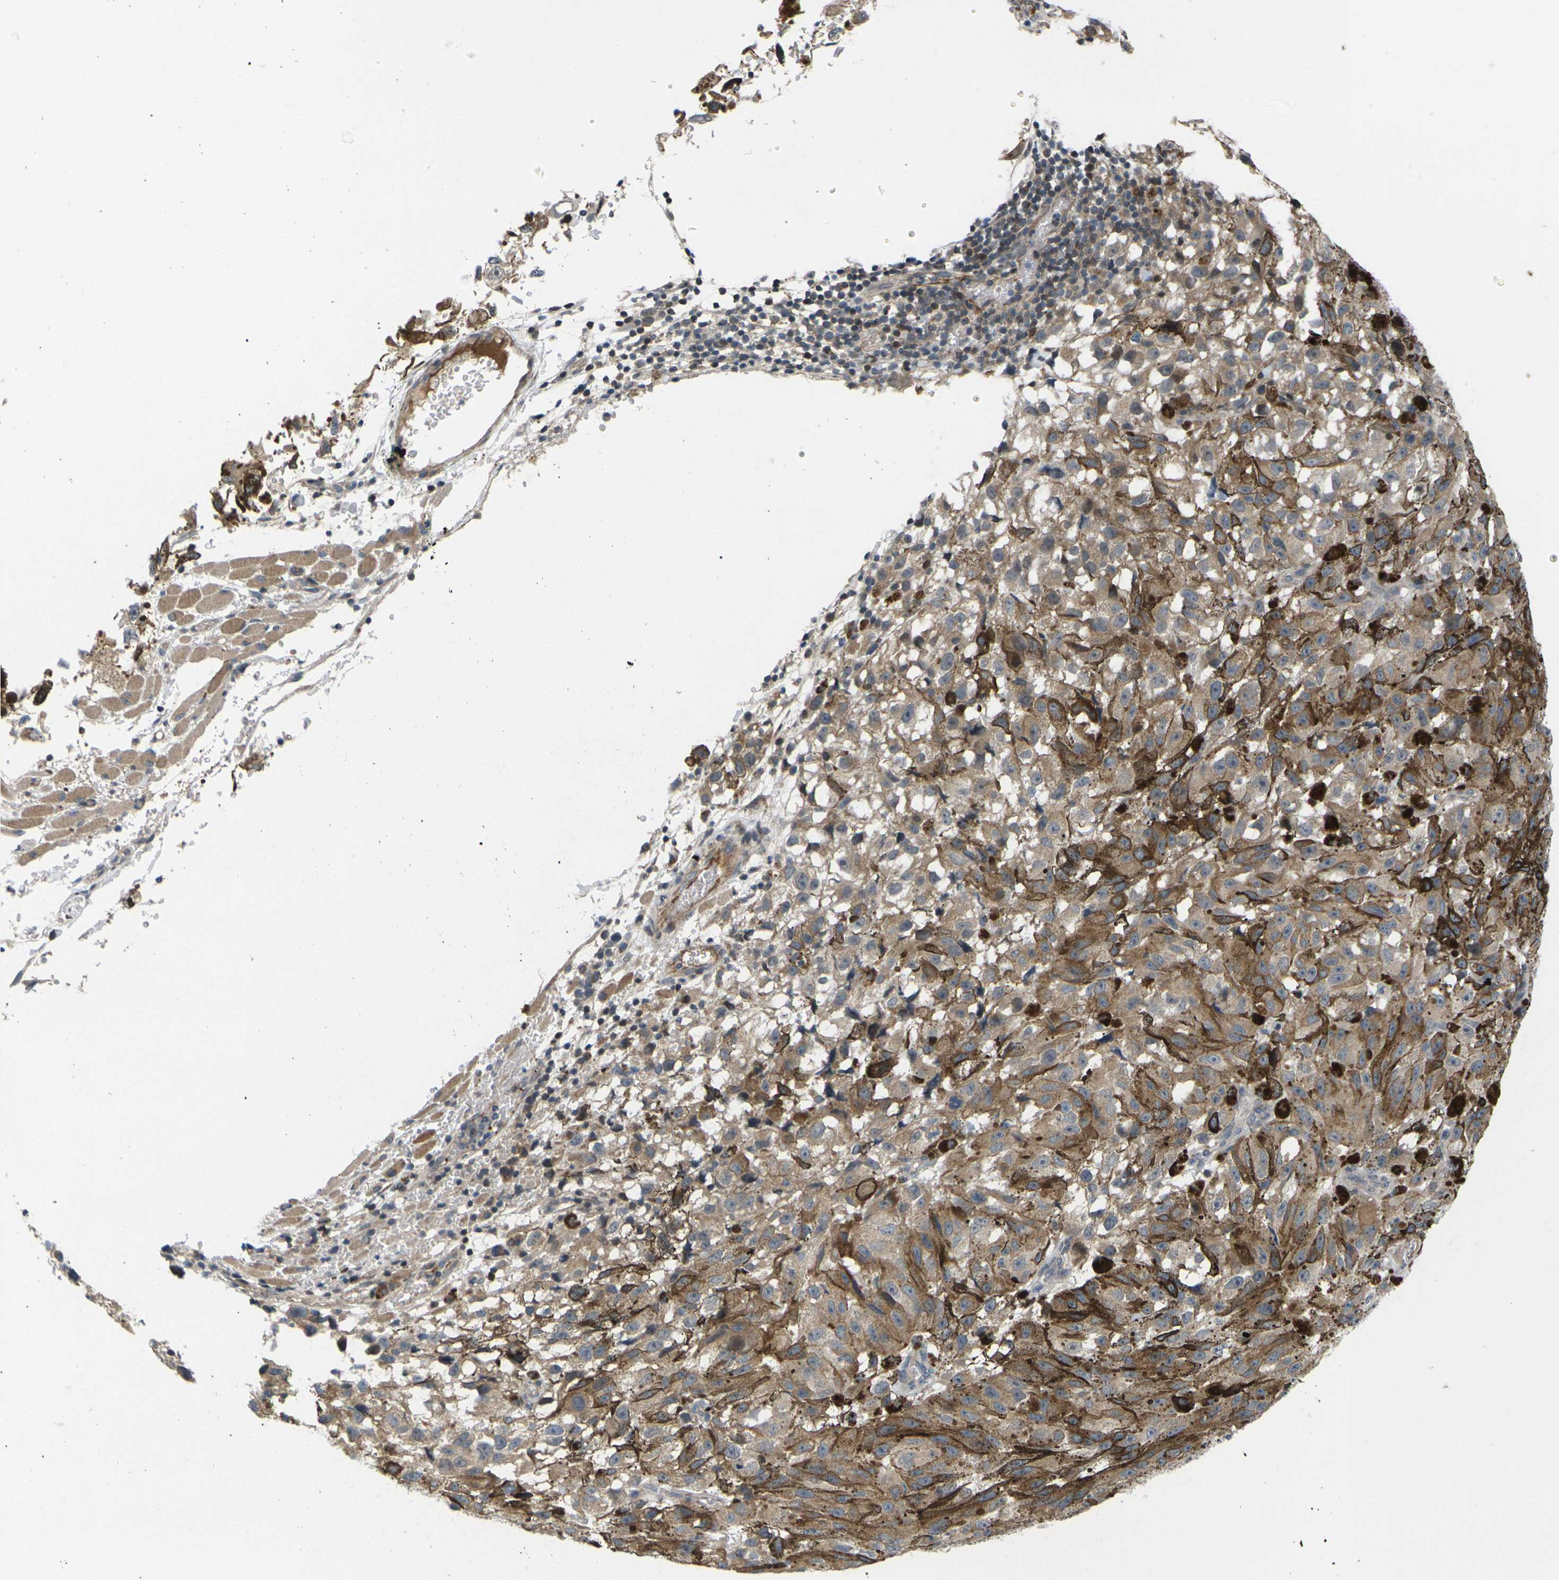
{"staining": {"intensity": "moderate", "quantity": ">75%", "location": "cytoplasmic/membranous"}, "tissue": "melanoma", "cell_type": "Tumor cells", "image_type": "cancer", "snomed": [{"axis": "morphology", "description": "Malignant melanoma, NOS"}, {"axis": "topography", "description": "Skin"}], "caption": "Melanoma tissue reveals moderate cytoplasmic/membranous staining in about >75% of tumor cells Nuclei are stained in blue.", "gene": "RPS6KA3", "patient": {"sex": "female", "age": 104}}